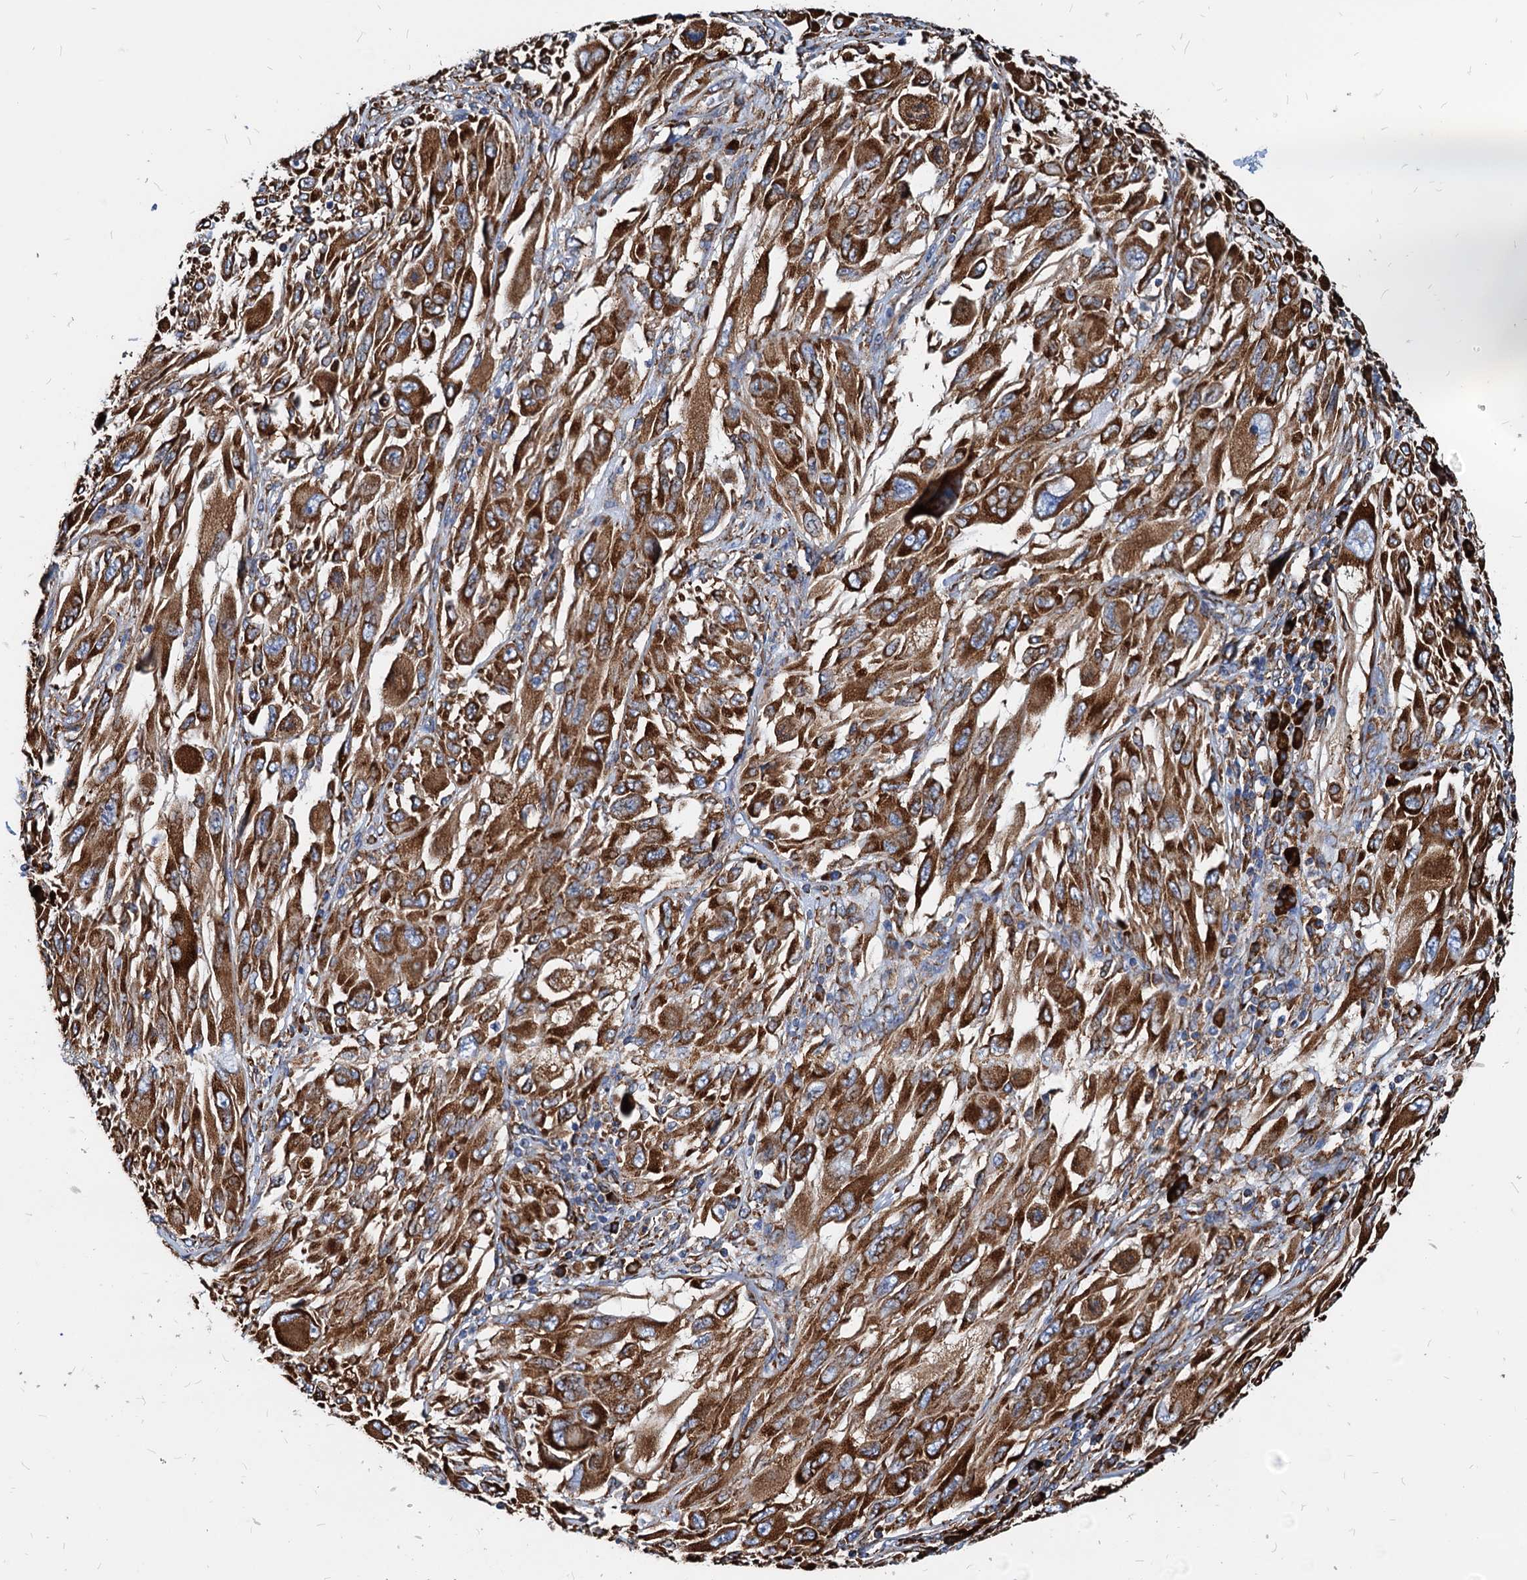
{"staining": {"intensity": "strong", "quantity": ">75%", "location": "cytoplasmic/membranous"}, "tissue": "melanoma", "cell_type": "Tumor cells", "image_type": "cancer", "snomed": [{"axis": "morphology", "description": "Malignant melanoma, NOS"}, {"axis": "topography", "description": "Skin"}], "caption": "Immunohistochemistry (DAB (3,3'-diaminobenzidine)) staining of melanoma shows strong cytoplasmic/membranous protein staining in approximately >75% of tumor cells.", "gene": "HSPA5", "patient": {"sex": "female", "age": 91}}